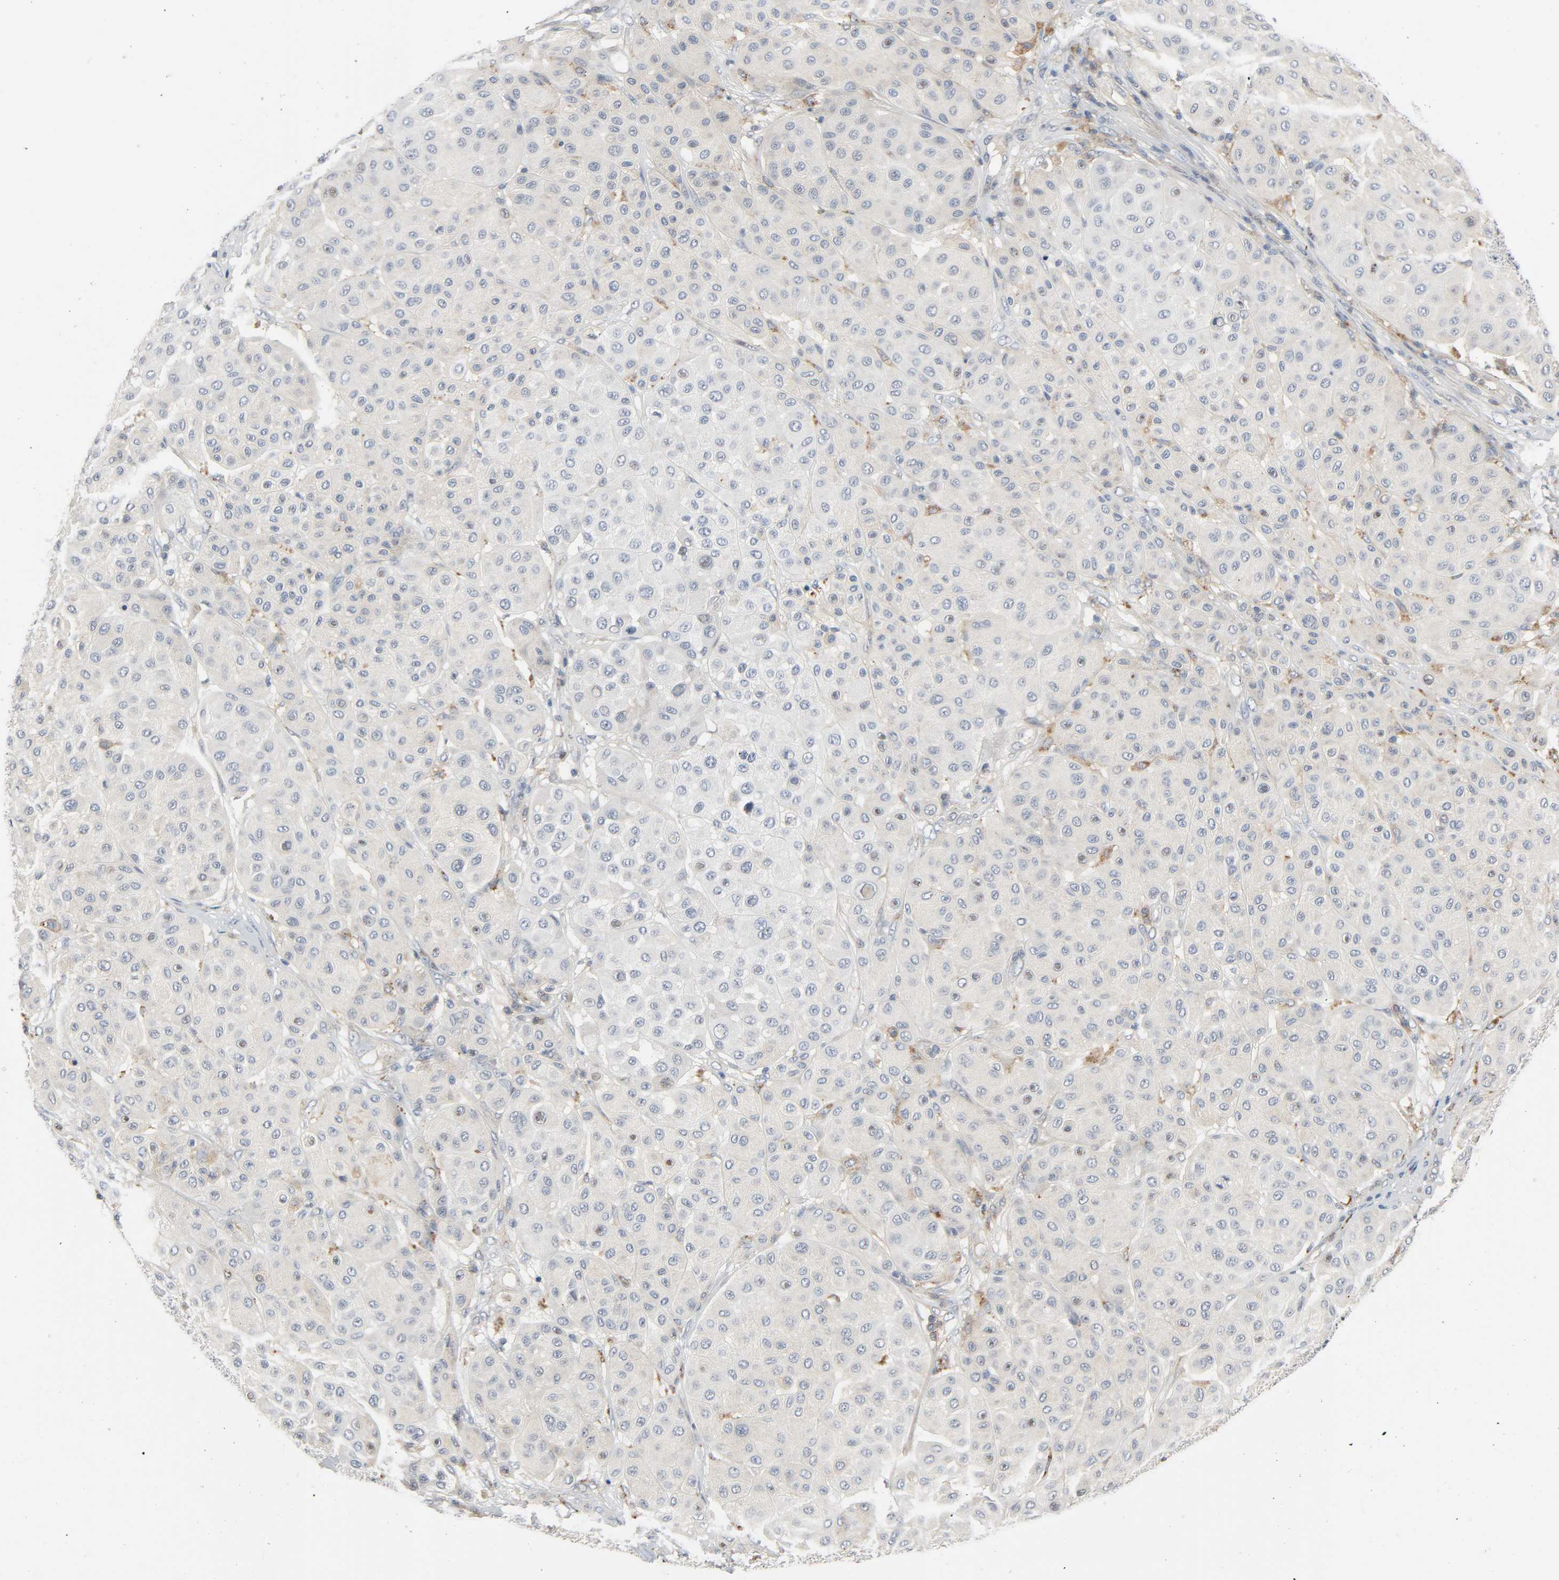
{"staining": {"intensity": "negative", "quantity": "none", "location": "none"}, "tissue": "melanoma", "cell_type": "Tumor cells", "image_type": "cancer", "snomed": [{"axis": "morphology", "description": "Normal tissue, NOS"}, {"axis": "morphology", "description": "Malignant melanoma, Metastatic site"}, {"axis": "topography", "description": "Skin"}], "caption": "This is an IHC micrograph of human melanoma. There is no positivity in tumor cells.", "gene": "CD4", "patient": {"sex": "male", "age": 41}}